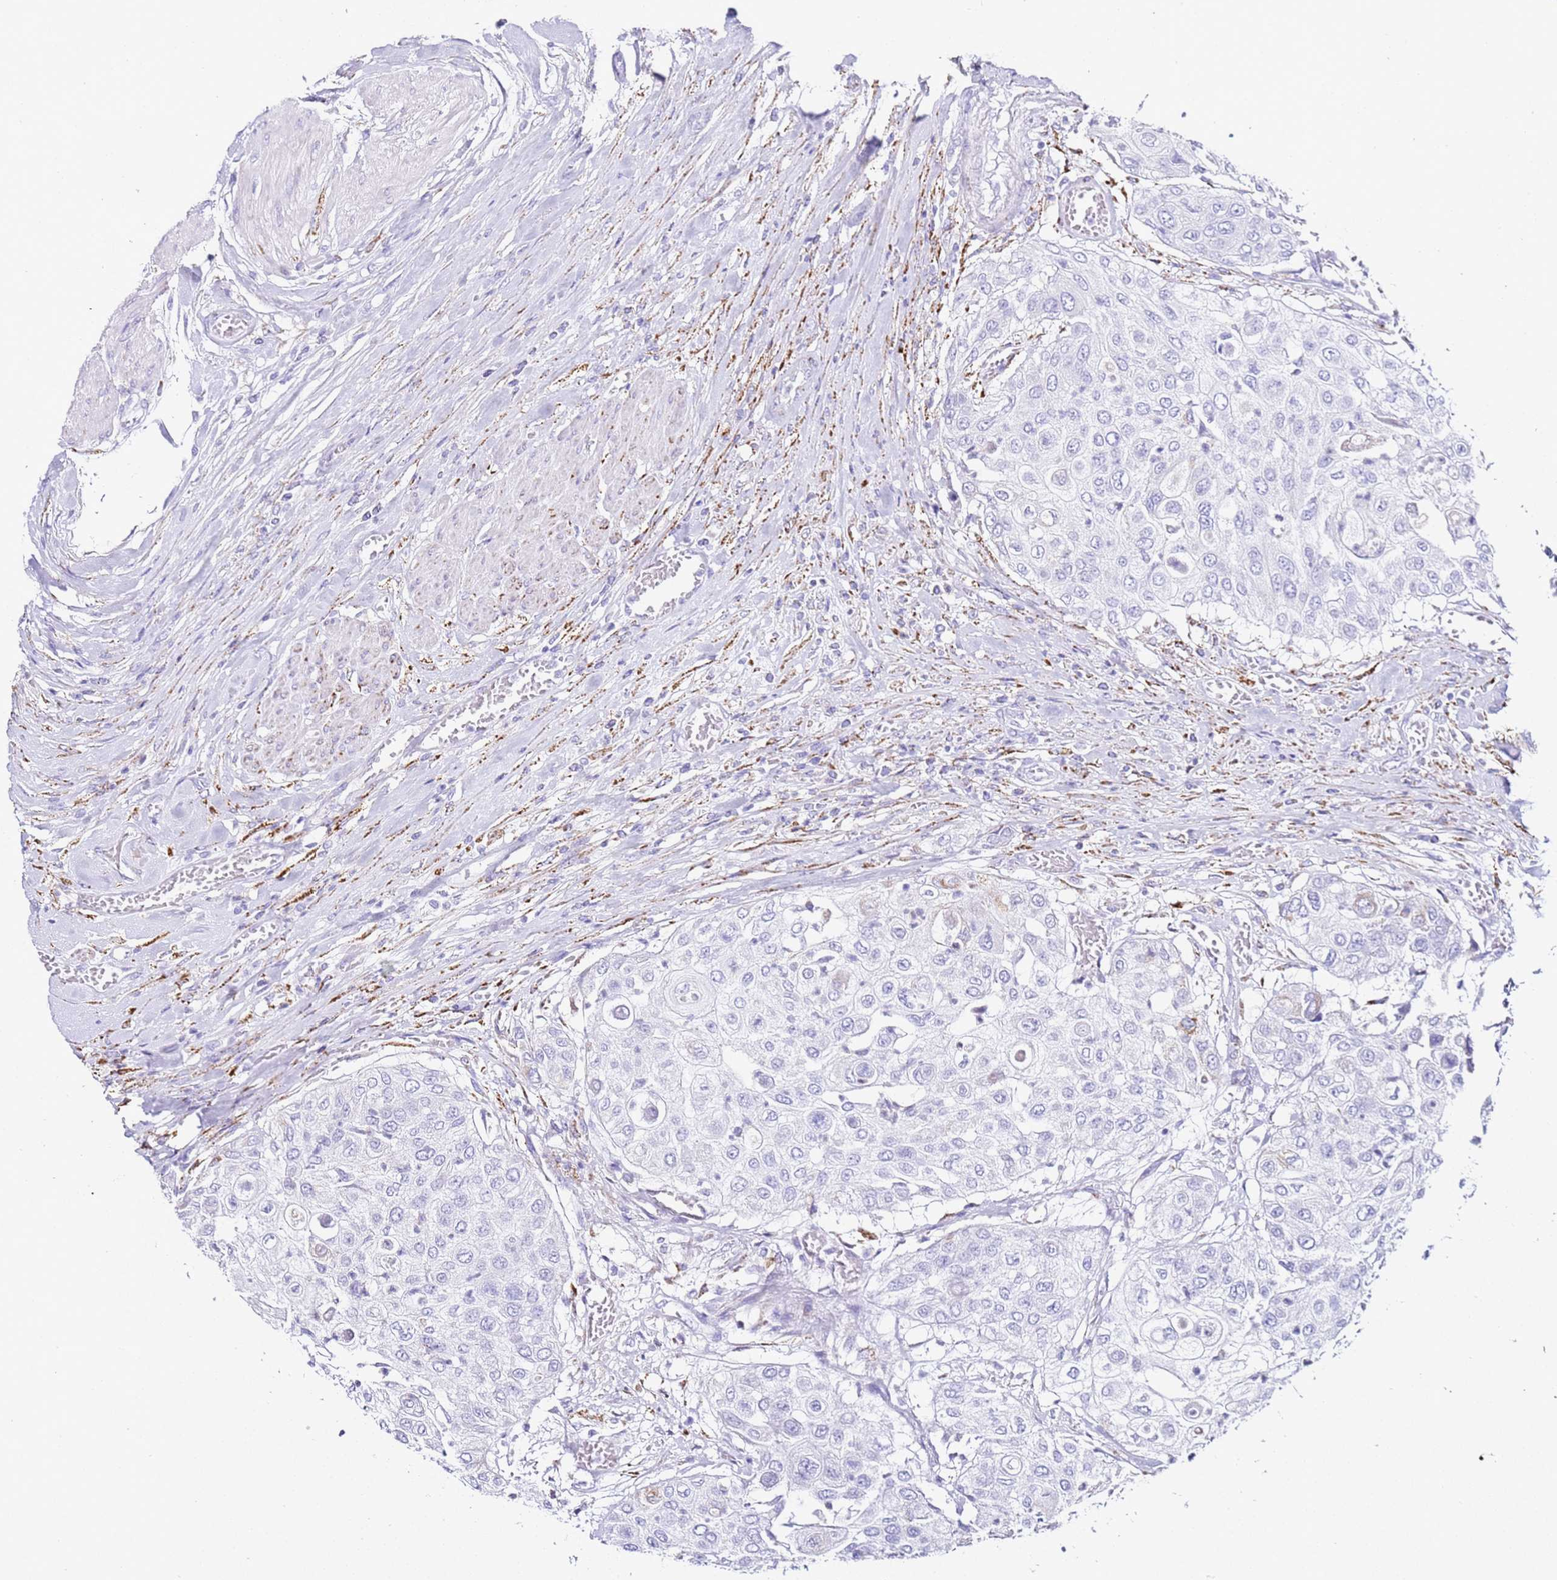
{"staining": {"intensity": "negative", "quantity": "none", "location": "none"}, "tissue": "urothelial cancer", "cell_type": "Tumor cells", "image_type": "cancer", "snomed": [{"axis": "morphology", "description": "Urothelial carcinoma, High grade"}, {"axis": "topography", "description": "Urinary bladder"}], "caption": "This is an IHC micrograph of high-grade urothelial carcinoma. There is no expression in tumor cells.", "gene": "PTBP2", "patient": {"sex": "female", "age": 79}}